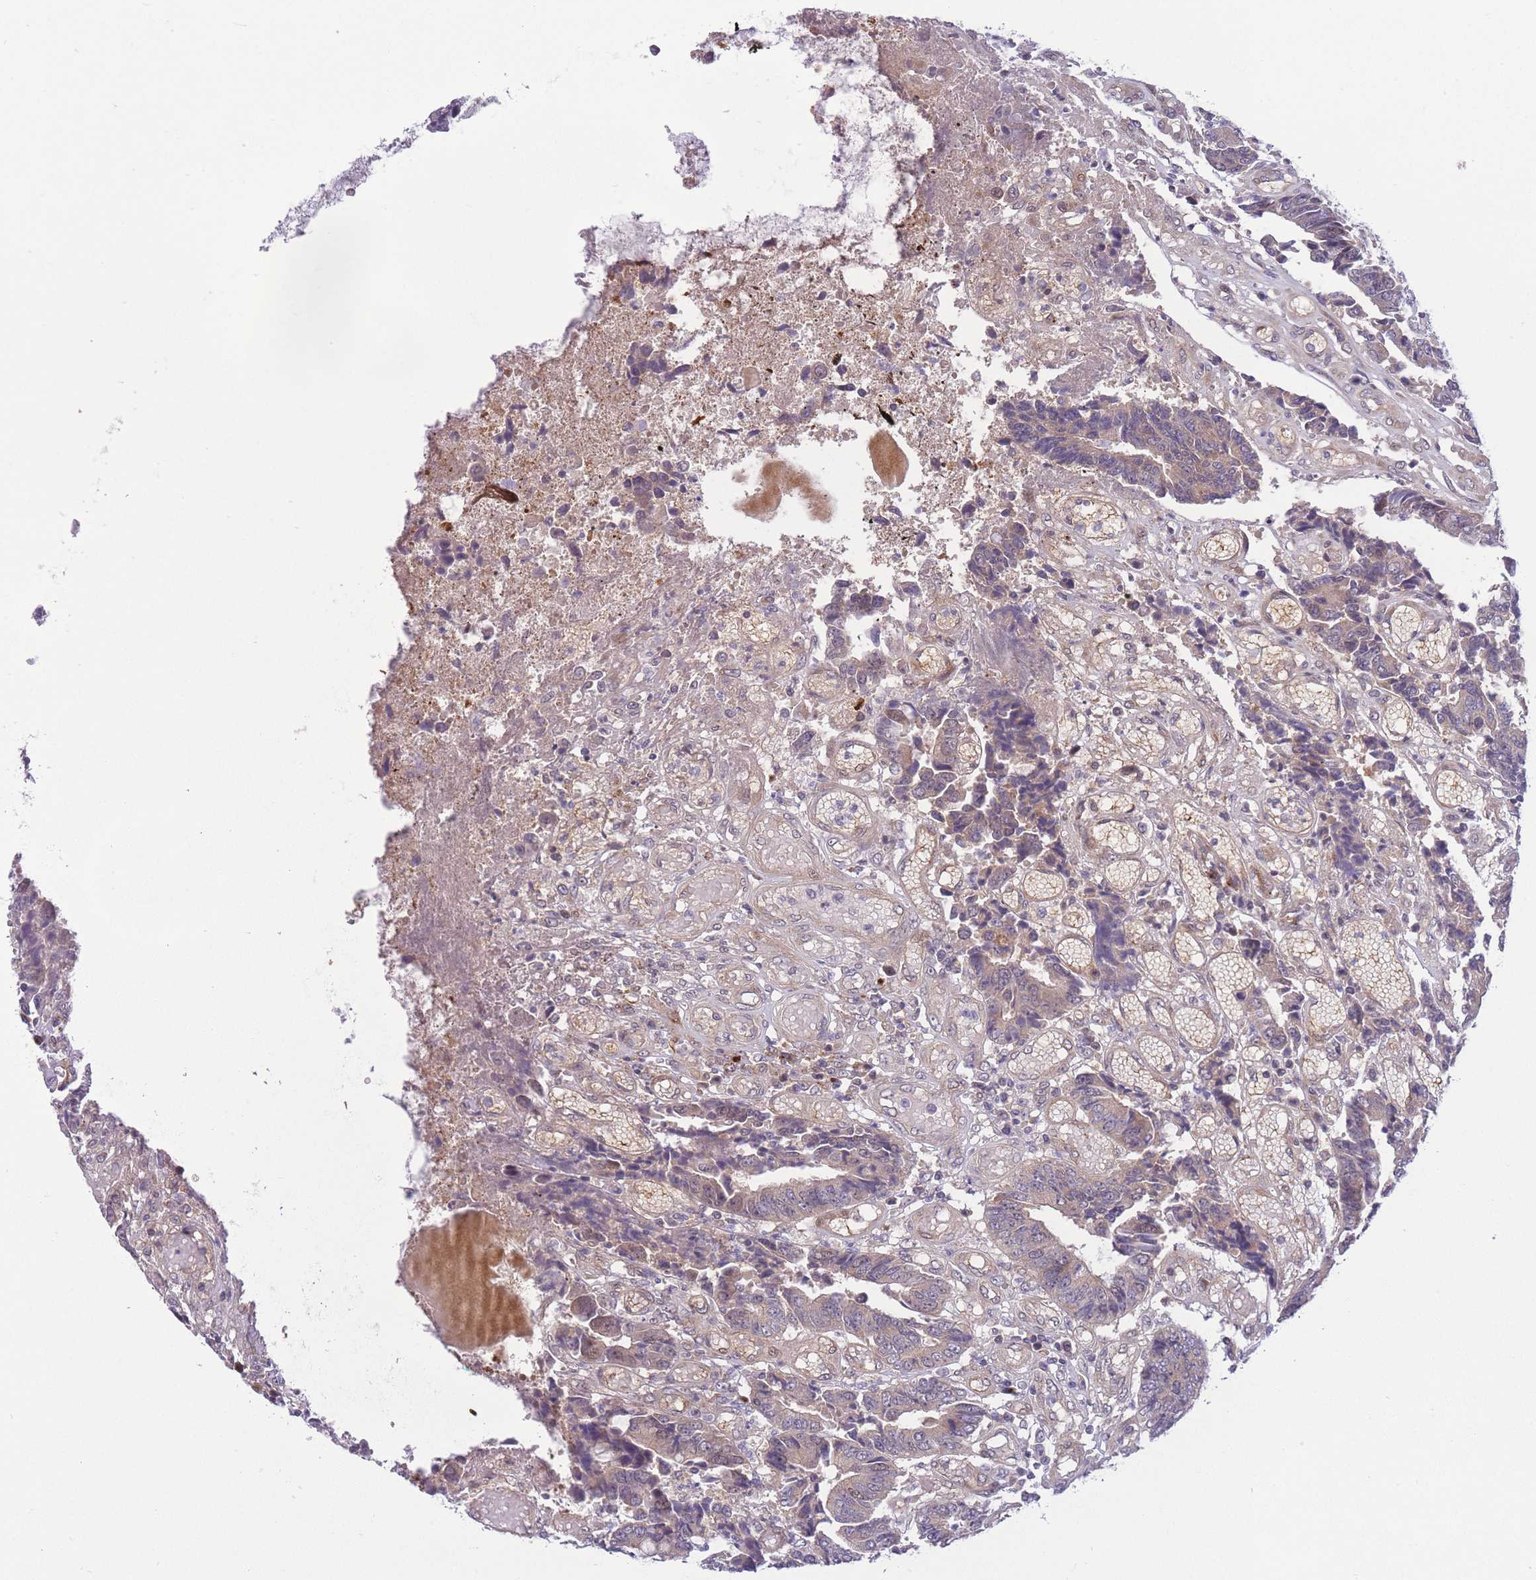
{"staining": {"intensity": "weak", "quantity": "25%-75%", "location": "cytoplasmic/membranous,nuclear"}, "tissue": "colorectal cancer", "cell_type": "Tumor cells", "image_type": "cancer", "snomed": [{"axis": "morphology", "description": "Adenocarcinoma, NOS"}, {"axis": "topography", "description": "Rectum"}], "caption": "This micrograph reveals immunohistochemistry staining of human colorectal cancer (adenocarcinoma), with low weak cytoplasmic/membranous and nuclear expression in about 25%-75% of tumor cells.", "gene": "CDC25B", "patient": {"sex": "male", "age": 84}}